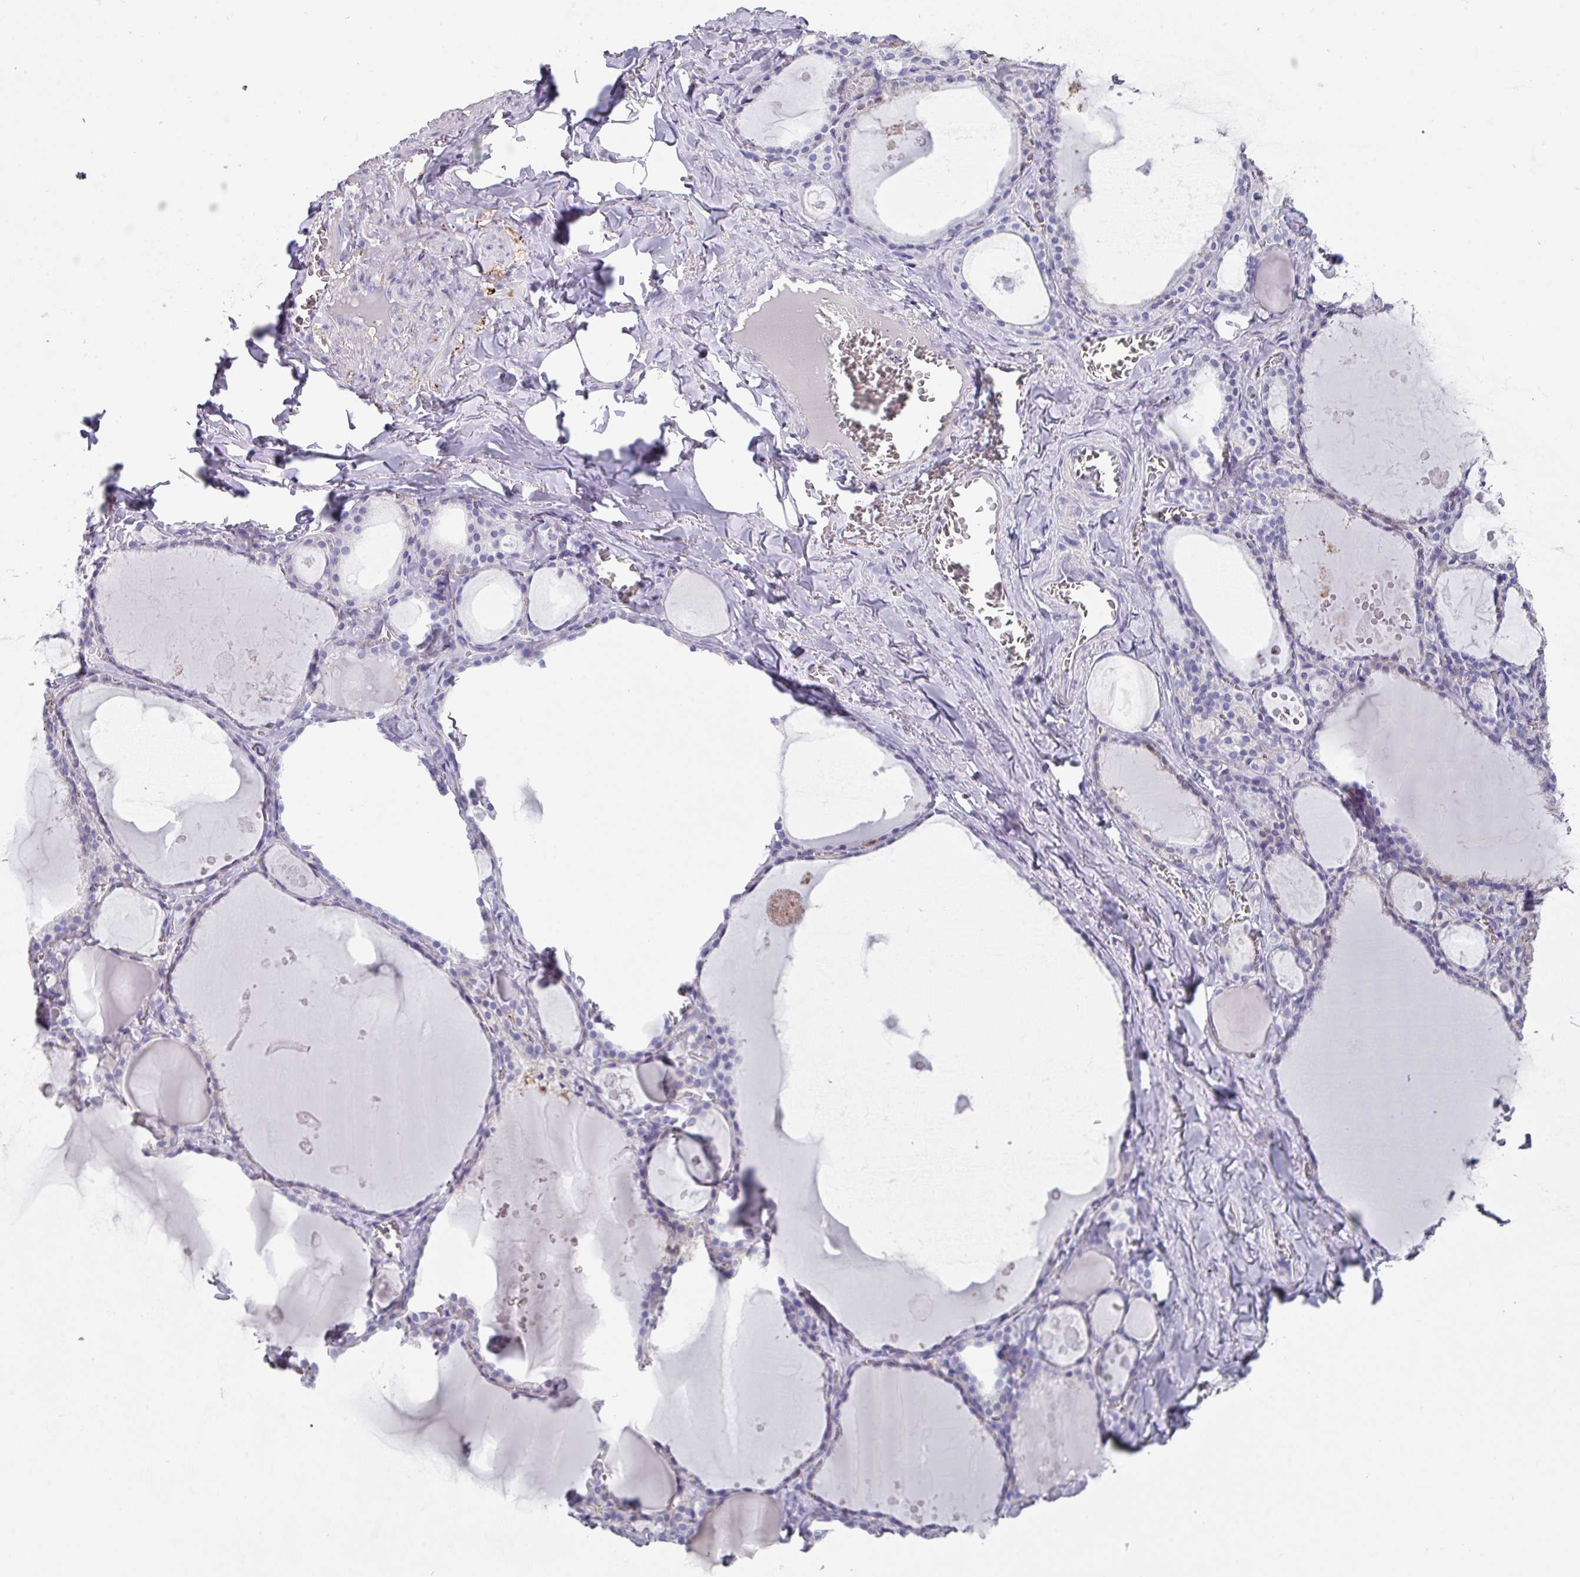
{"staining": {"intensity": "negative", "quantity": "none", "location": "none"}, "tissue": "thyroid gland", "cell_type": "Glandular cells", "image_type": "normal", "snomed": [{"axis": "morphology", "description": "Normal tissue, NOS"}, {"axis": "topography", "description": "Thyroid gland"}], "caption": "Human thyroid gland stained for a protein using immunohistochemistry shows no expression in glandular cells.", "gene": "PEX10", "patient": {"sex": "male", "age": 56}}